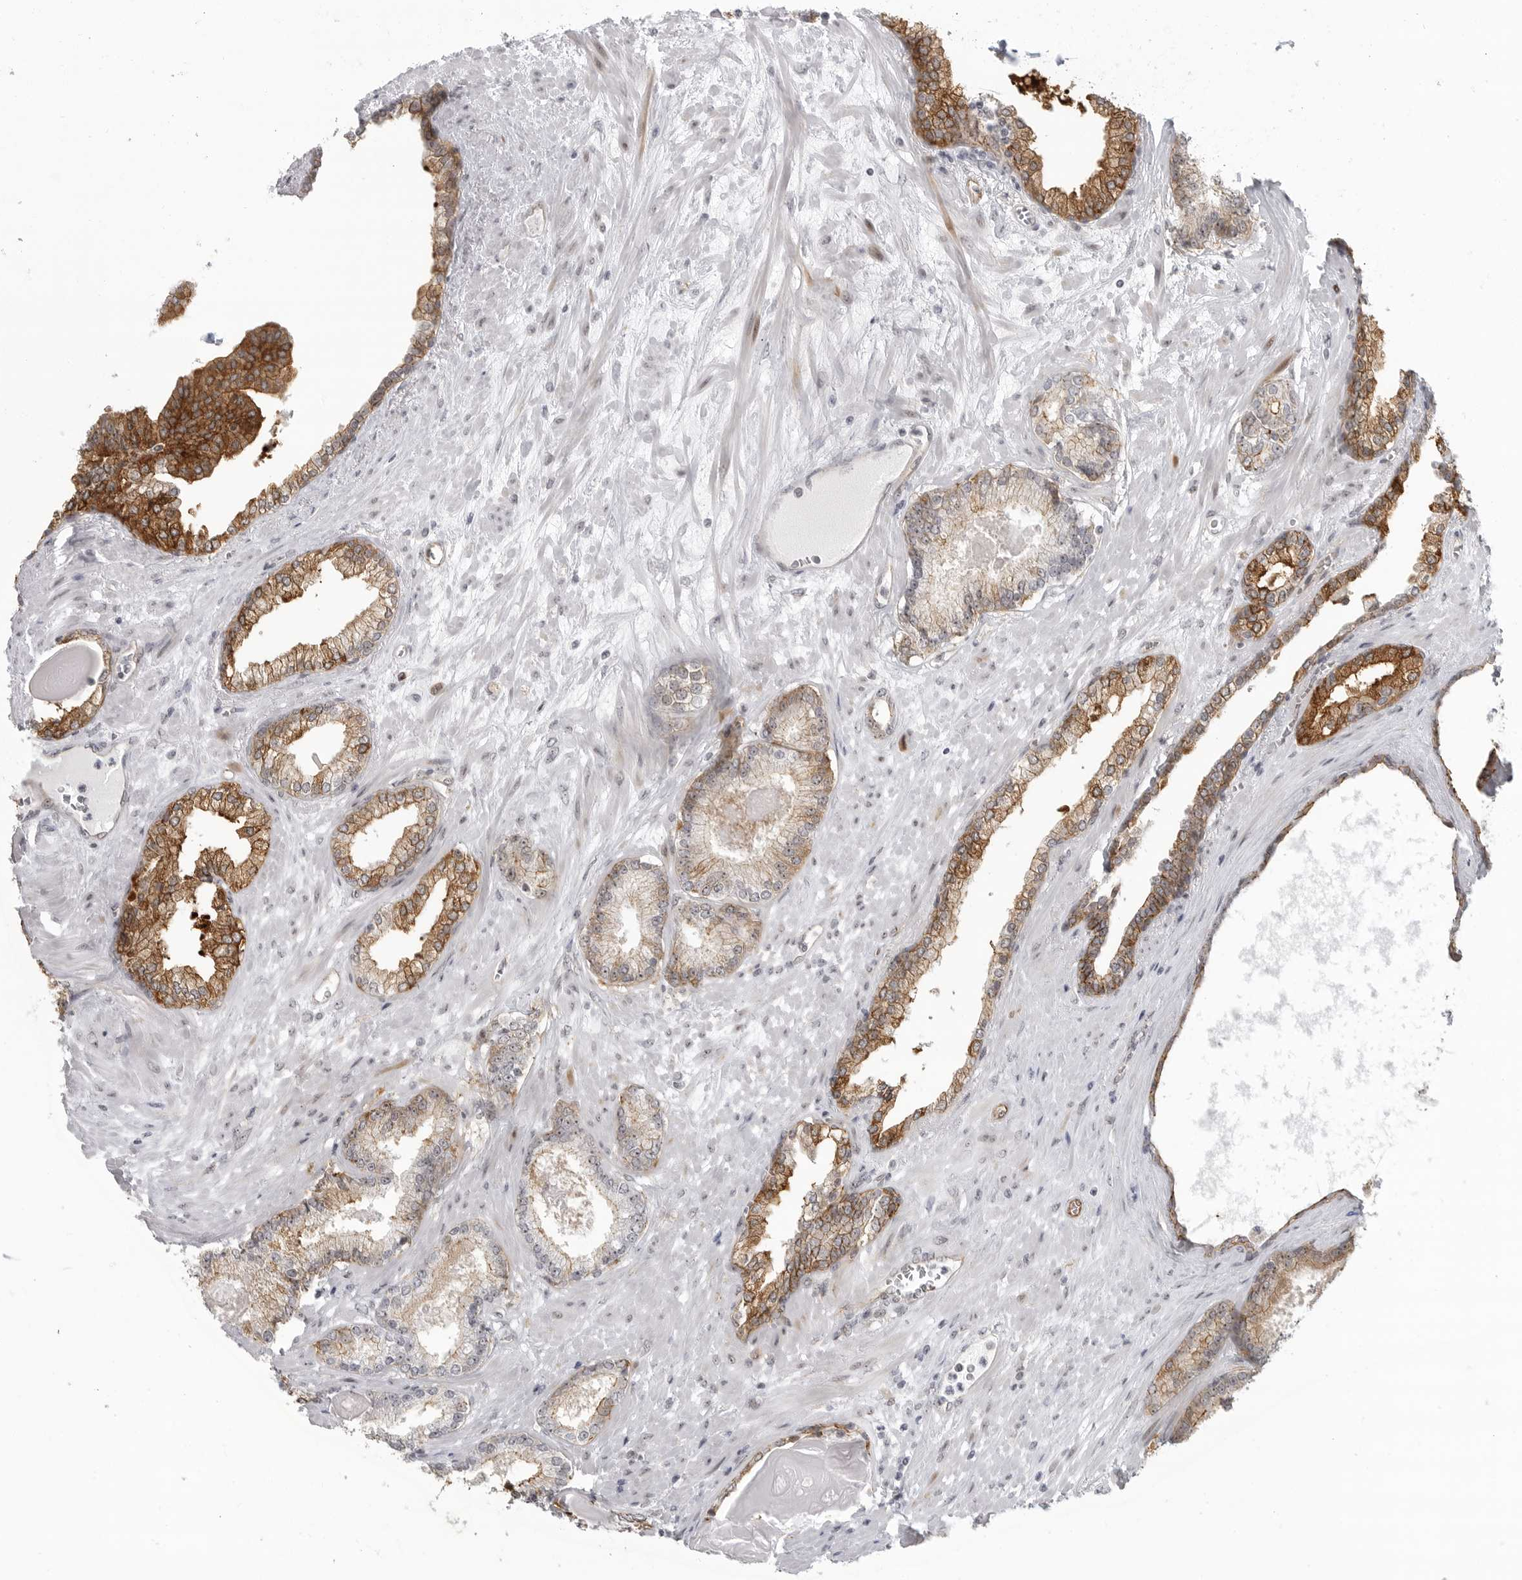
{"staining": {"intensity": "moderate", "quantity": "25%-75%", "location": "cytoplasmic/membranous"}, "tissue": "prostate cancer", "cell_type": "Tumor cells", "image_type": "cancer", "snomed": [{"axis": "morphology", "description": "Adenocarcinoma, Low grade"}, {"axis": "topography", "description": "Prostate"}], "caption": "This is a micrograph of immunohistochemistry staining of prostate cancer, which shows moderate expression in the cytoplasmic/membranous of tumor cells.", "gene": "CEP295NL", "patient": {"sex": "male", "age": 70}}